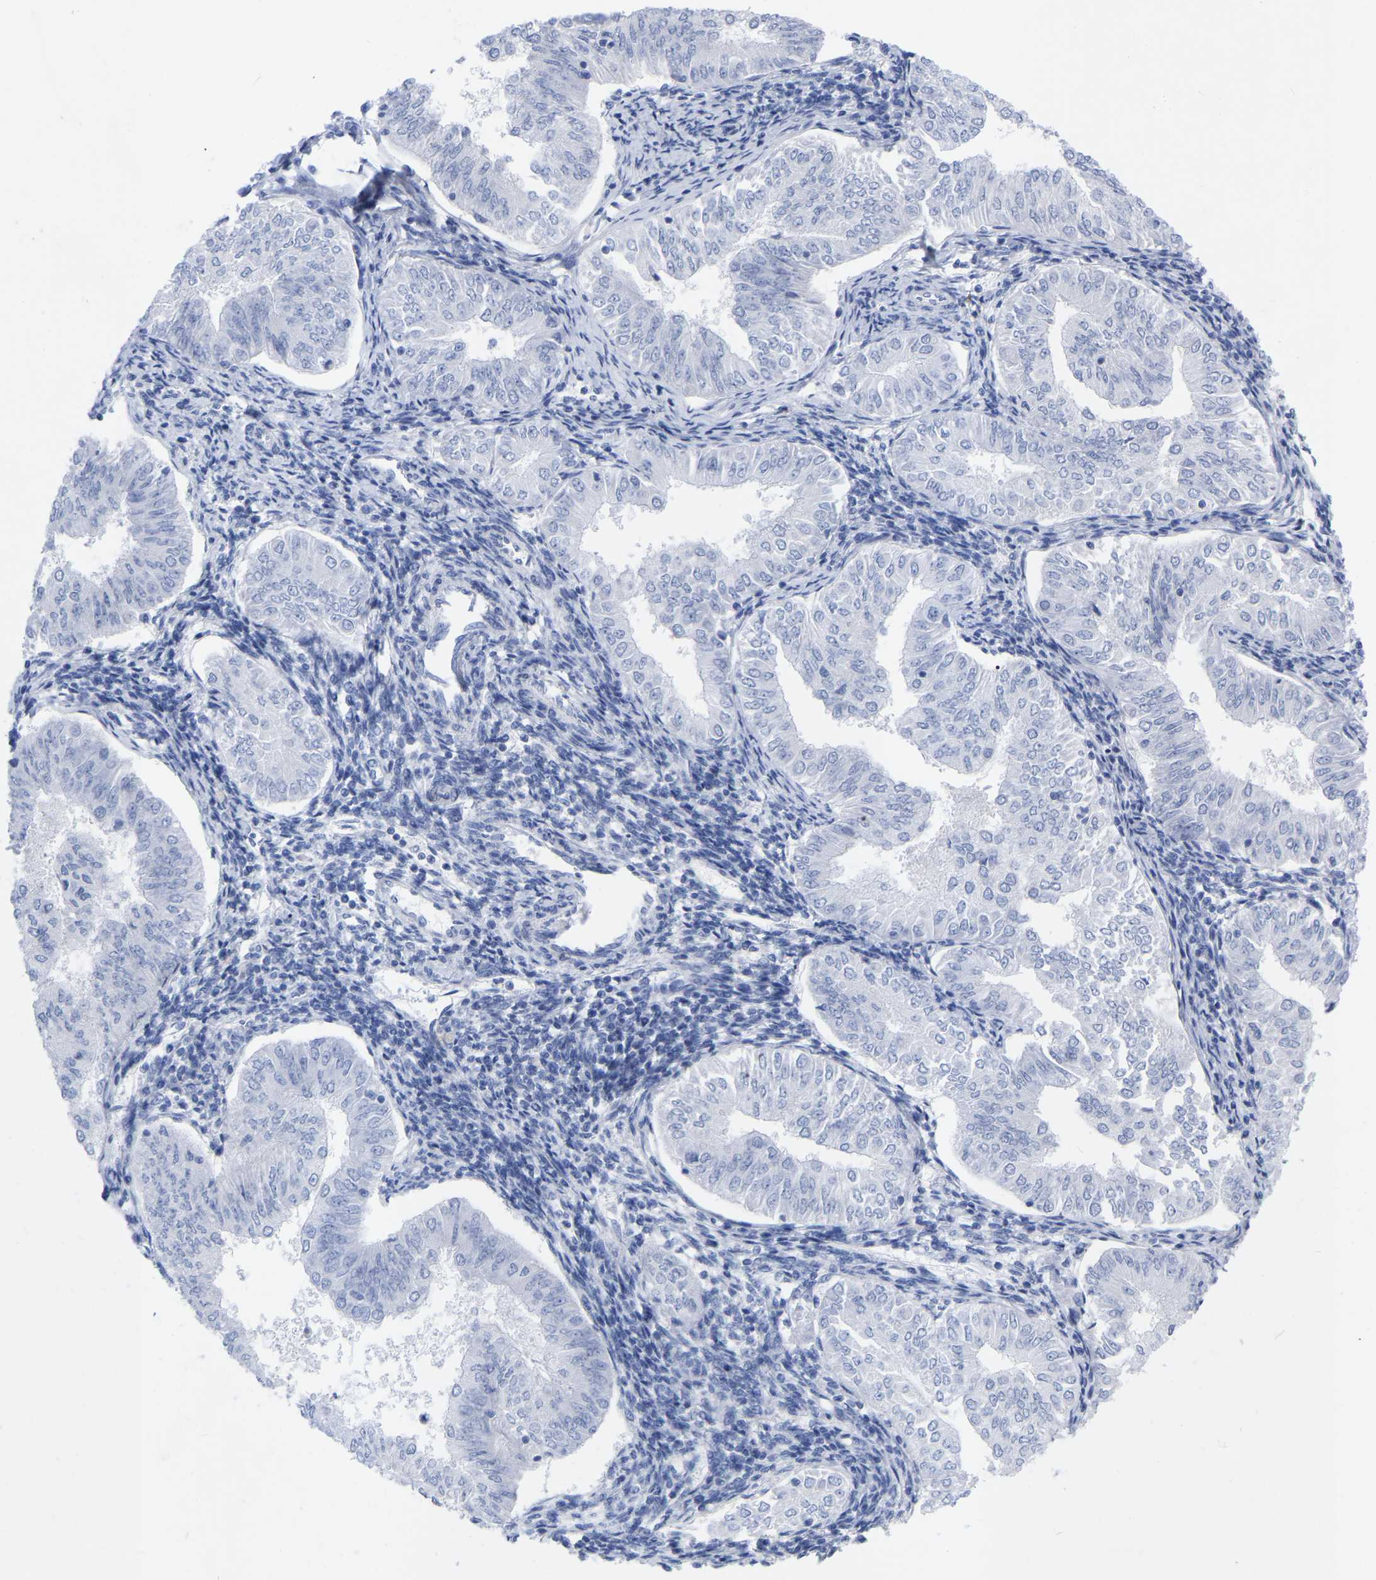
{"staining": {"intensity": "negative", "quantity": "none", "location": "none"}, "tissue": "endometrial cancer", "cell_type": "Tumor cells", "image_type": "cancer", "snomed": [{"axis": "morphology", "description": "Normal tissue, NOS"}, {"axis": "morphology", "description": "Adenocarcinoma, NOS"}, {"axis": "topography", "description": "Endometrium"}], "caption": "This is an immunohistochemistry photomicrograph of human endometrial cancer. There is no positivity in tumor cells.", "gene": "ZNF629", "patient": {"sex": "female", "age": 53}}